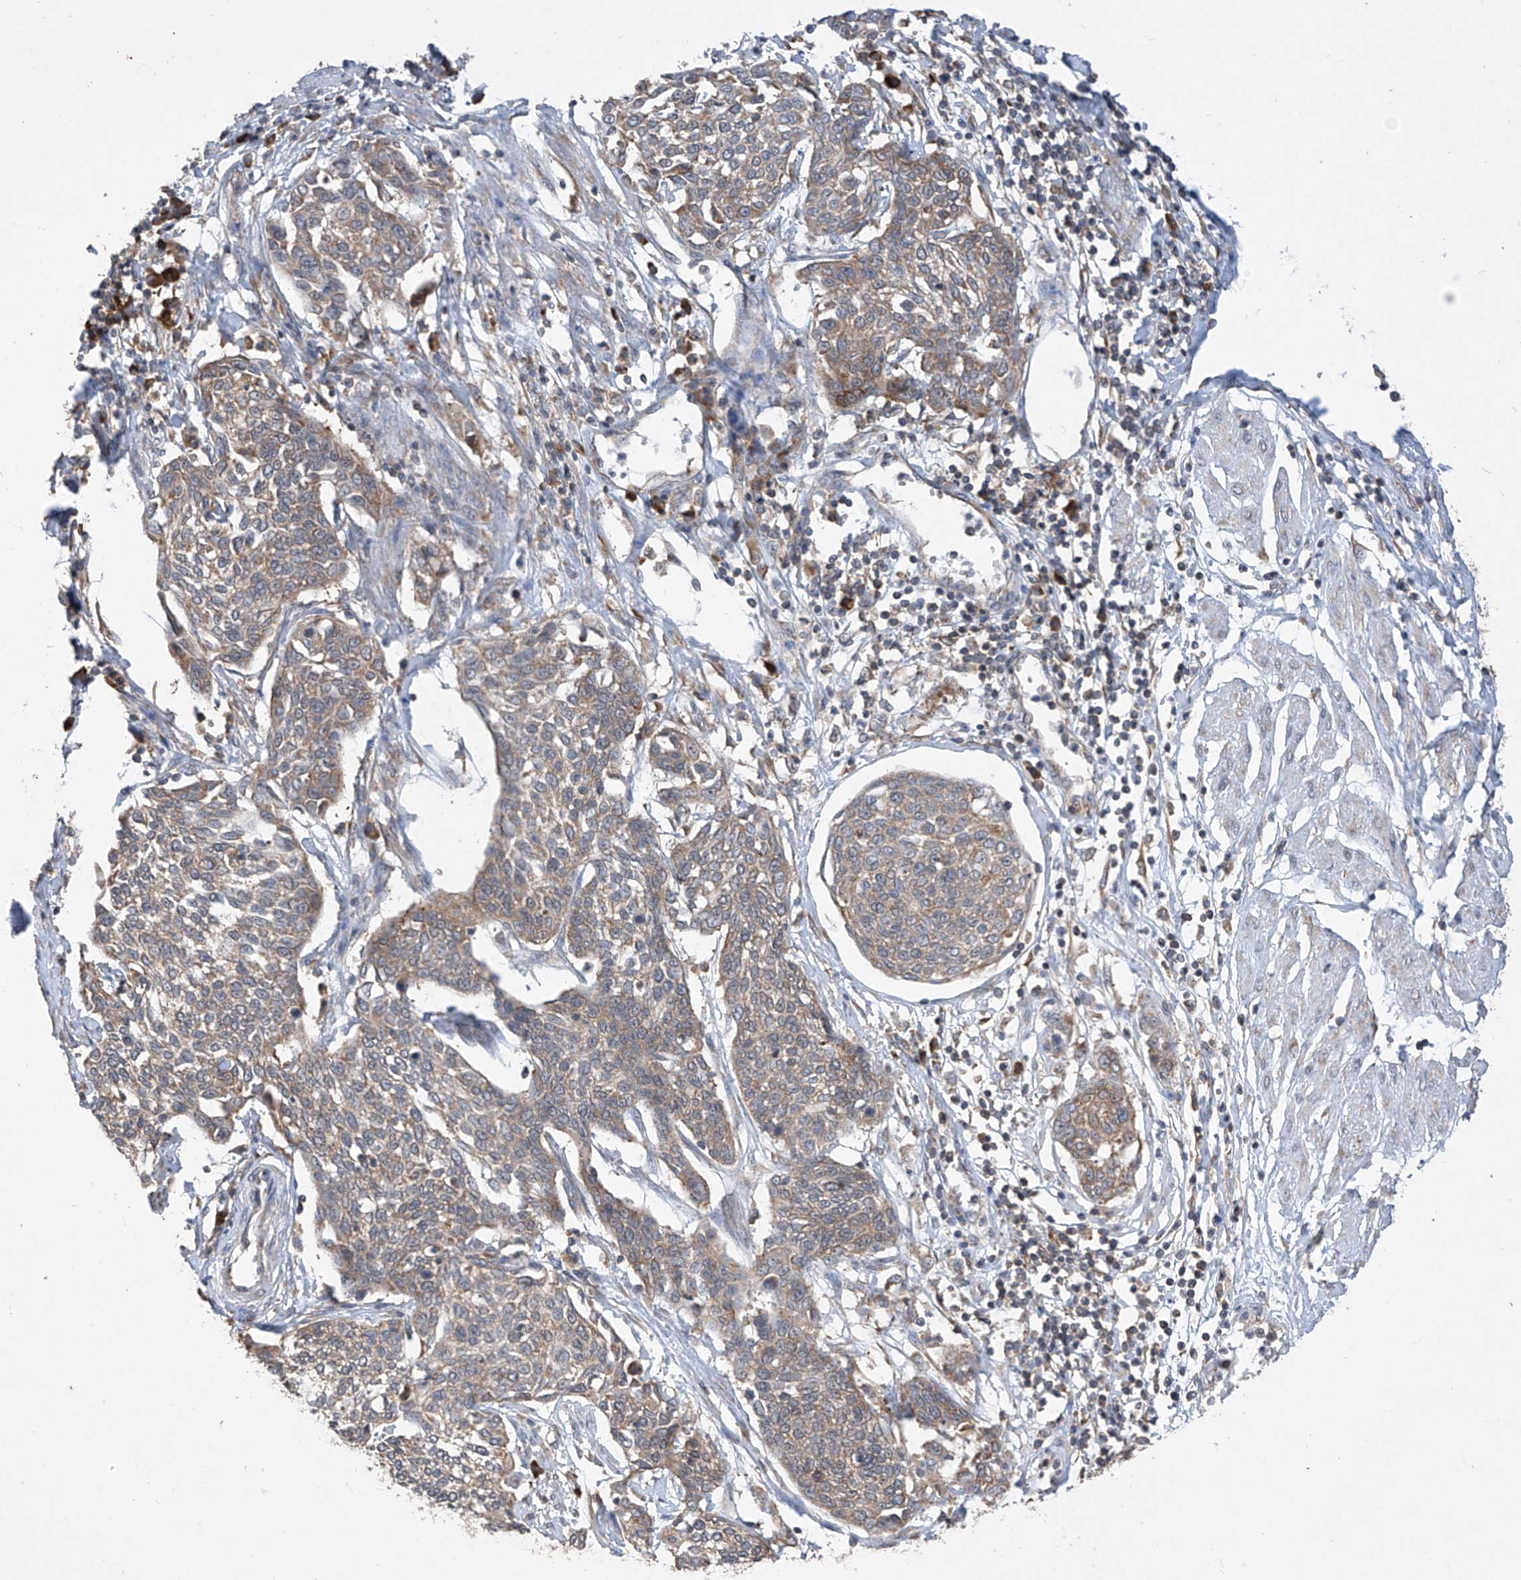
{"staining": {"intensity": "weak", "quantity": "25%-75%", "location": "cytoplasmic/membranous"}, "tissue": "cervical cancer", "cell_type": "Tumor cells", "image_type": "cancer", "snomed": [{"axis": "morphology", "description": "Squamous cell carcinoma, NOS"}, {"axis": "topography", "description": "Cervix"}], "caption": "High-power microscopy captured an immunohistochemistry histopathology image of squamous cell carcinoma (cervical), revealing weak cytoplasmic/membranous expression in about 25%-75% of tumor cells. (DAB IHC with brightfield microscopy, high magnification).", "gene": "RPL34", "patient": {"sex": "female", "age": 34}}